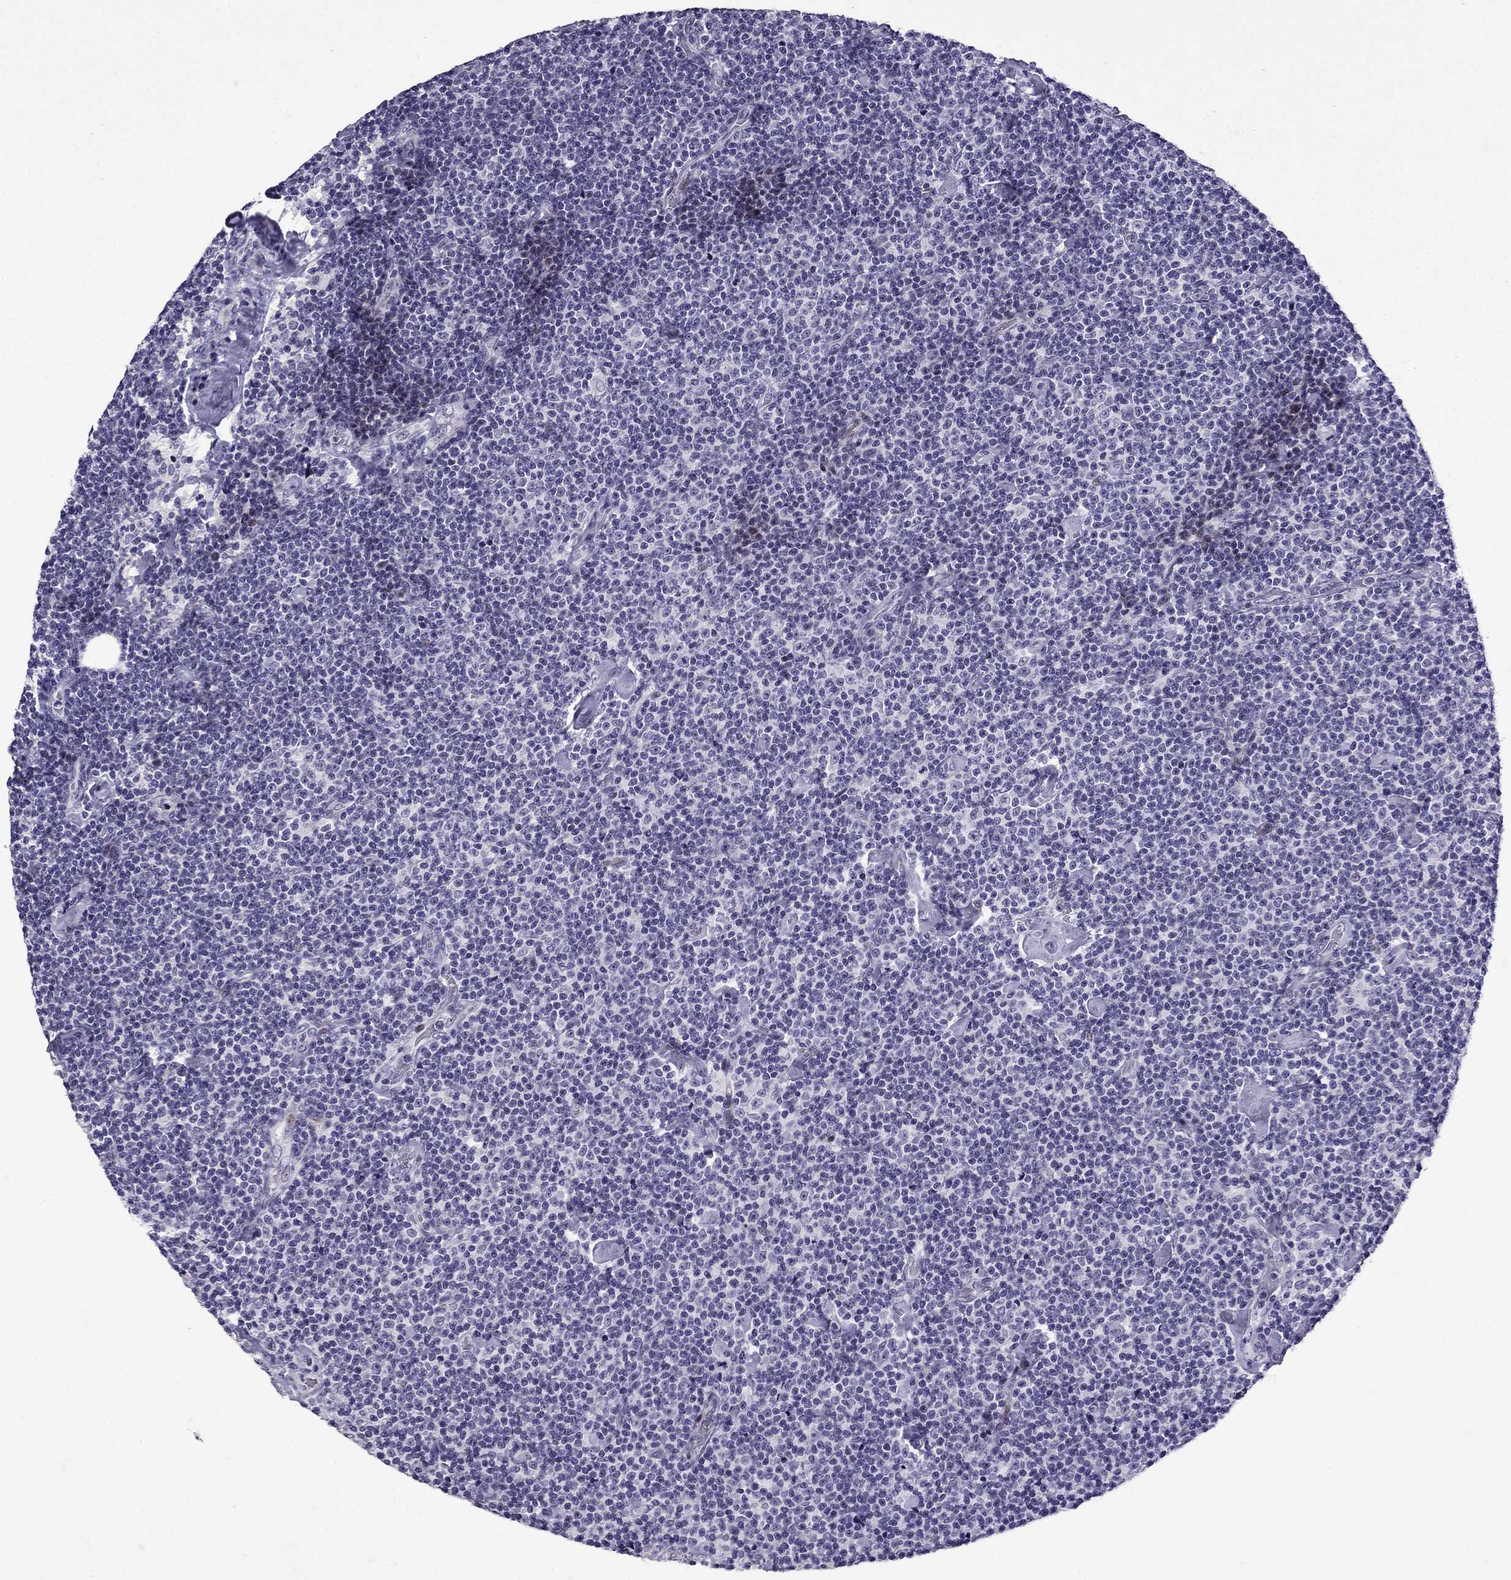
{"staining": {"intensity": "negative", "quantity": "none", "location": "none"}, "tissue": "lymphoma", "cell_type": "Tumor cells", "image_type": "cancer", "snomed": [{"axis": "morphology", "description": "Malignant lymphoma, non-Hodgkin's type, Low grade"}, {"axis": "topography", "description": "Lymph node"}], "caption": "Immunohistochemical staining of human low-grade malignant lymphoma, non-Hodgkin's type demonstrates no significant expression in tumor cells.", "gene": "TTN", "patient": {"sex": "male", "age": 81}}